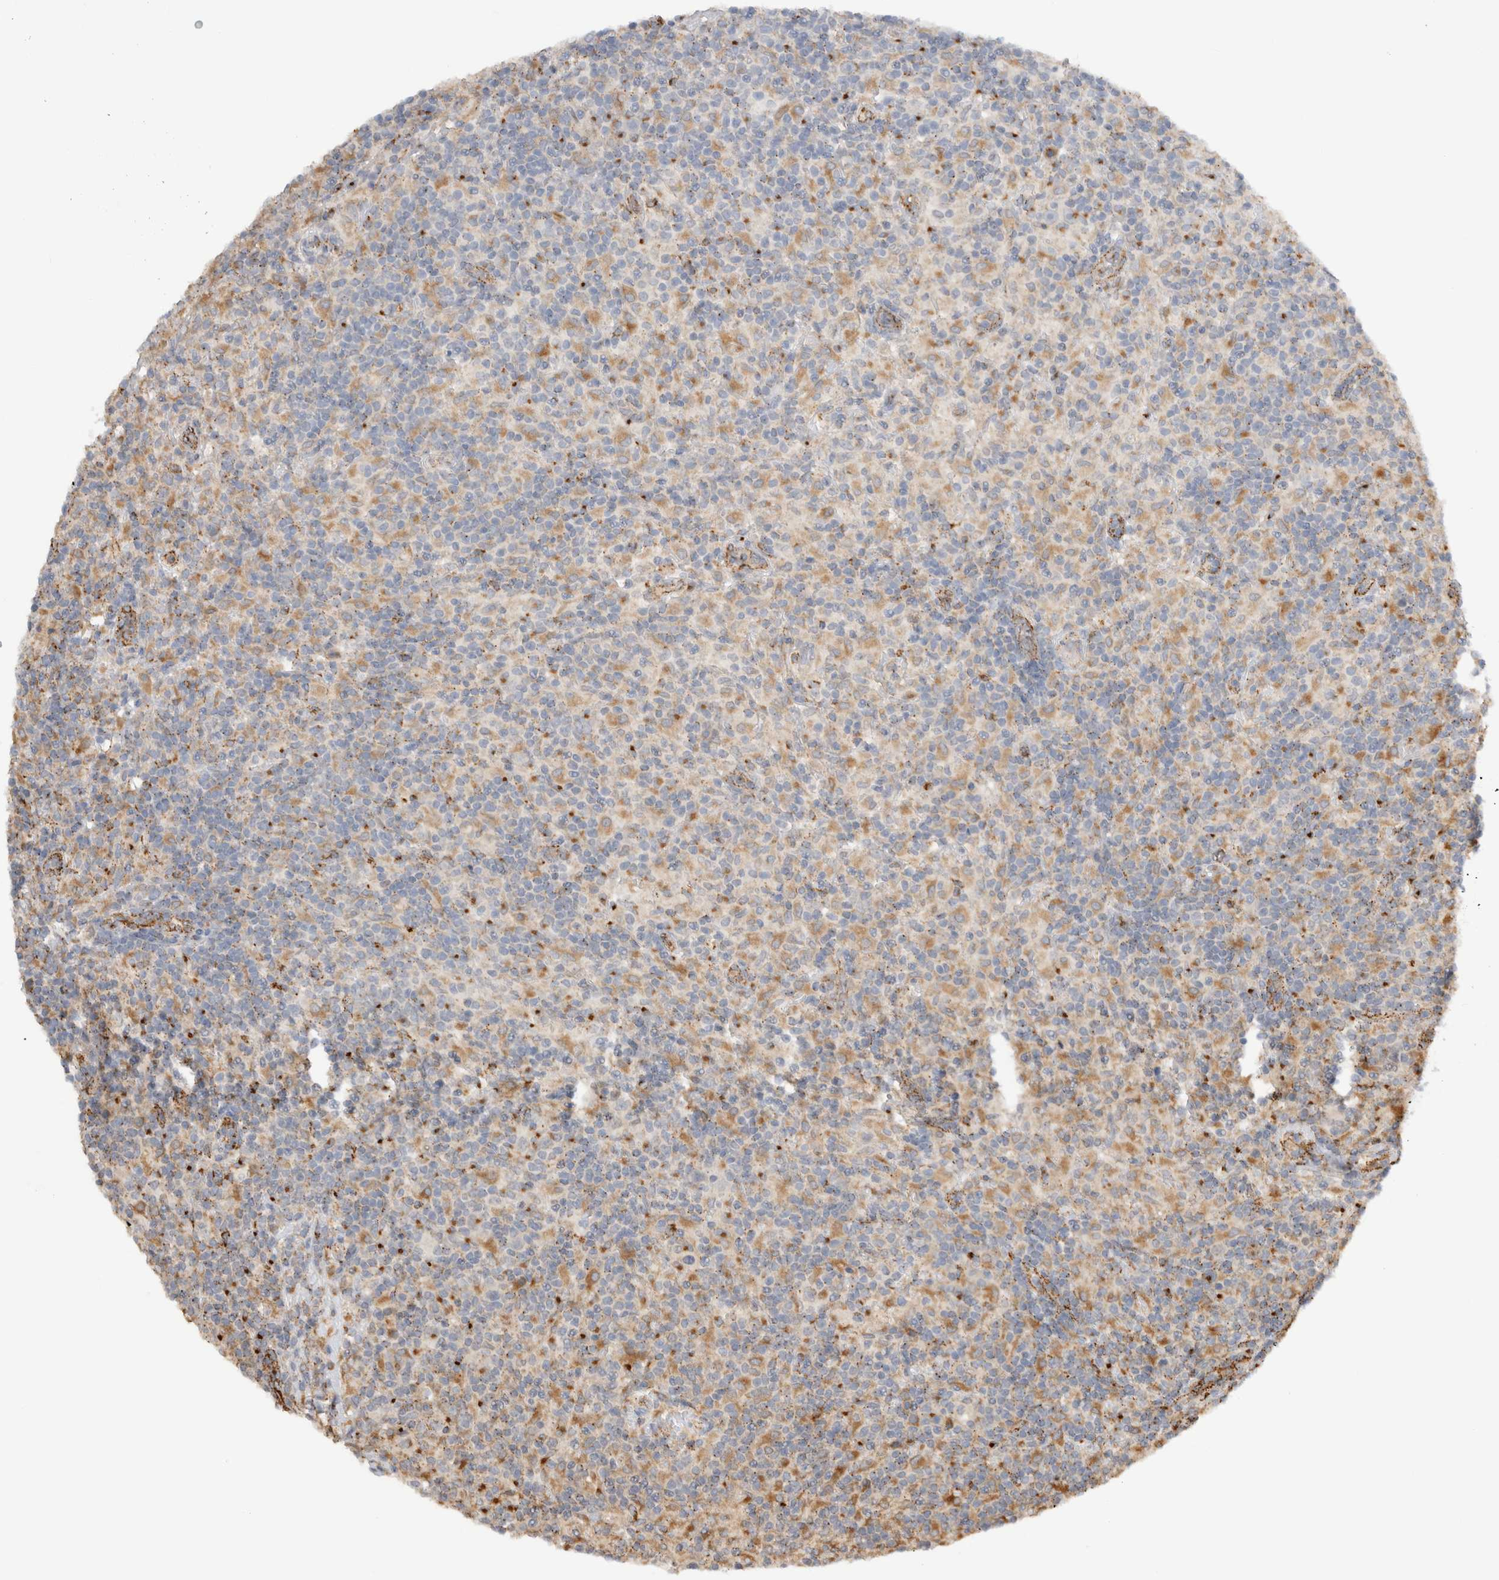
{"staining": {"intensity": "weak", "quantity": "<25%", "location": "cytoplasmic/membranous"}, "tissue": "lymphoma", "cell_type": "Tumor cells", "image_type": "cancer", "snomed": [{"axis": "morphology", "description": "Hodgkin's disease, NOS"}, {"axis": "topography", "description": "Lymph node"}], "caption": "This is a histopathology image of immunohistochemistry staining of lymphoma, which shows no positivity in tumor cells.", "gene": "GNS", "patient": {"sex": "male", "age": 70}}